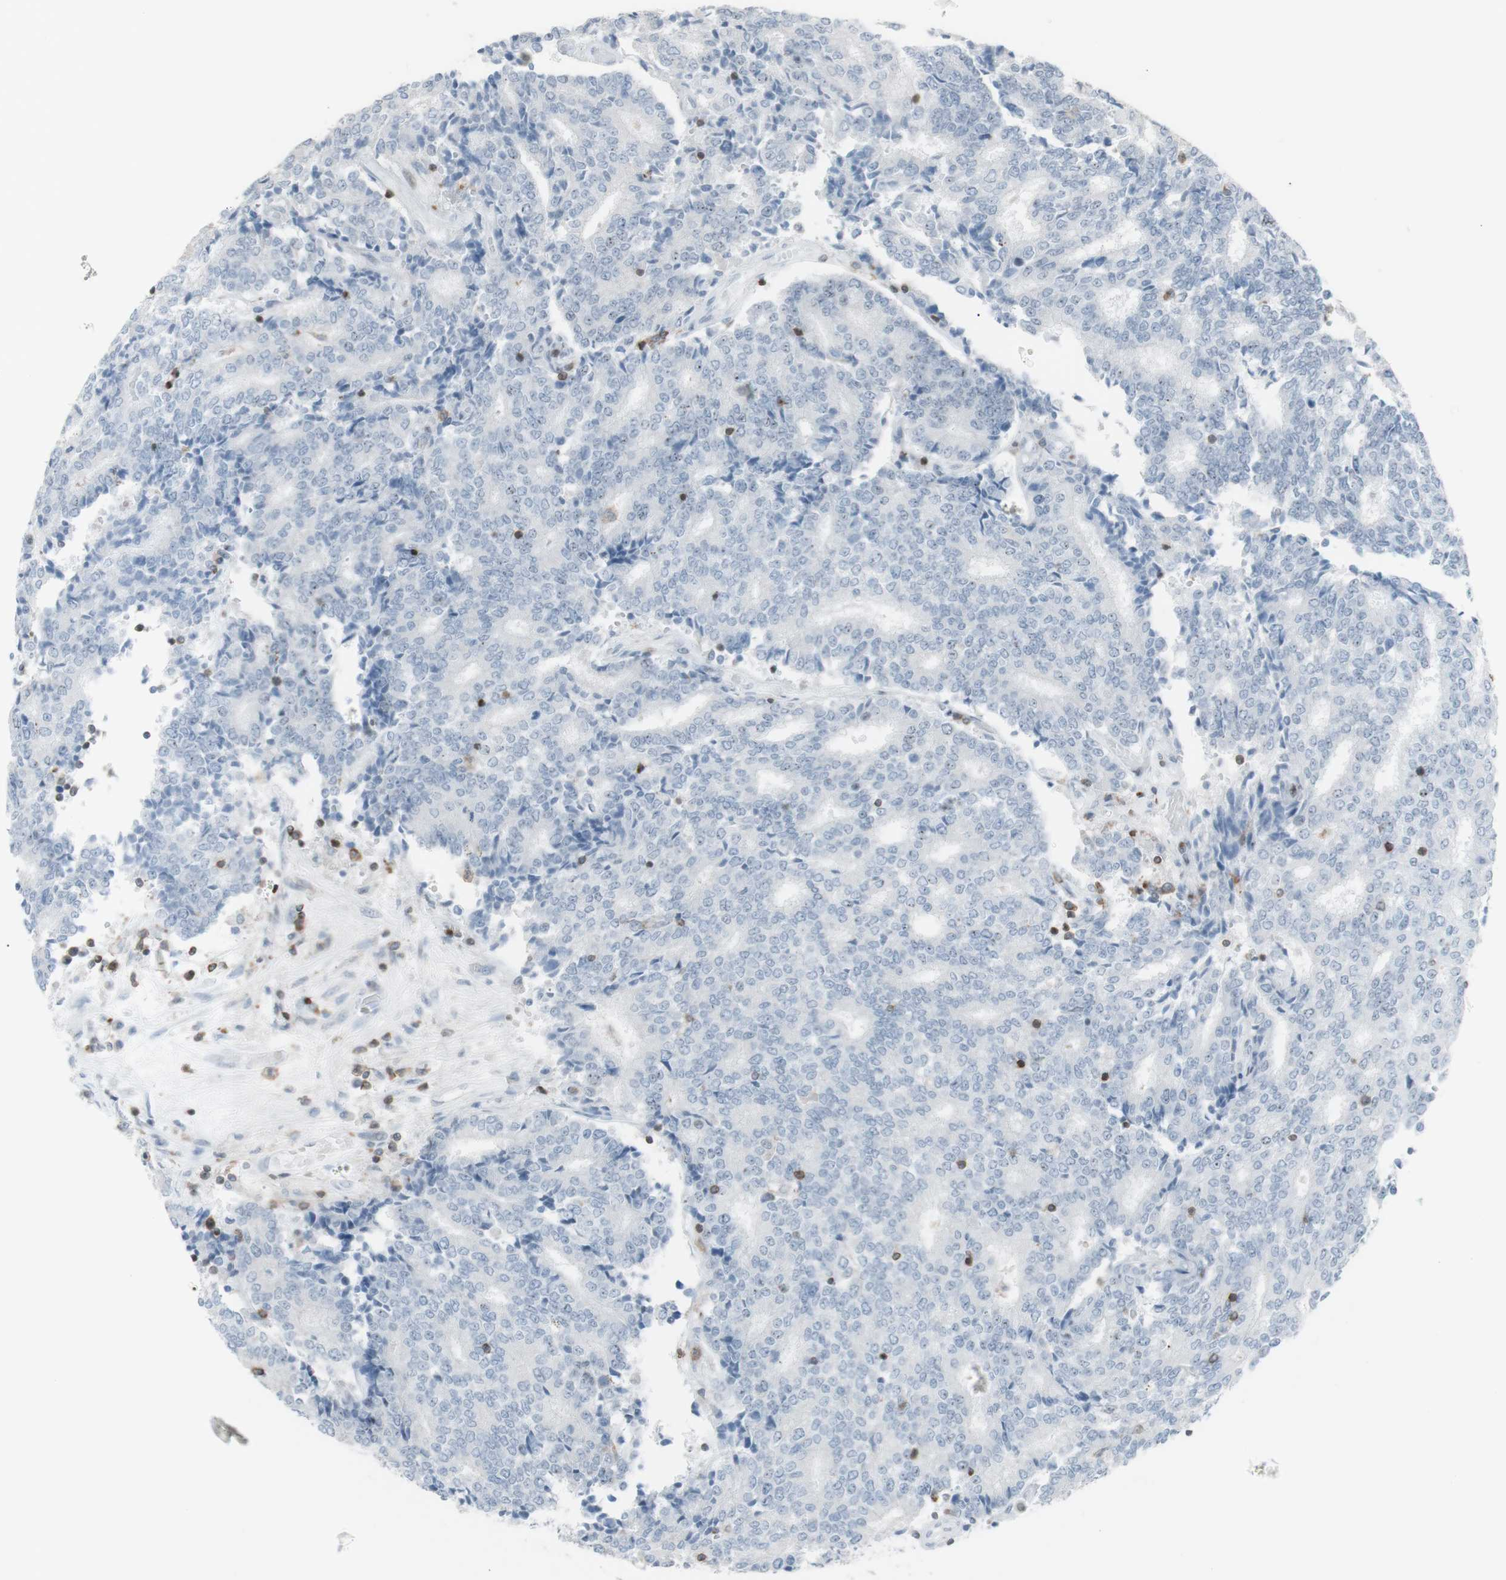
{"staining": {"intensity": "negative", "quantity": "none", "location": "none"}, "tissue": "prostate cancer", "cell_type": "Tumor cells", "image_type": "cancer", "snomed": [{"axis": "morphology", "description": "Normal tissue, NOS"}, {"axis": "morphology", "description": "Adenocarcinoma, High grade"}, {"axis": "topography", "description": "Prostate"}, {"axis": "topography", "description": "Seminal veicle"}], "caption": "Immunohistochemical staining of prostate adenocarcinoma (high-grade) shows no significant positivity in tumor cells. Brightfield microscopy of immunohistochemistry (IHC) stained with DAB (brown) and hematoxylin (blue), captured at high magnification.", "gene": "NRG1", "patient": {"sex": "male", "age": 55}}